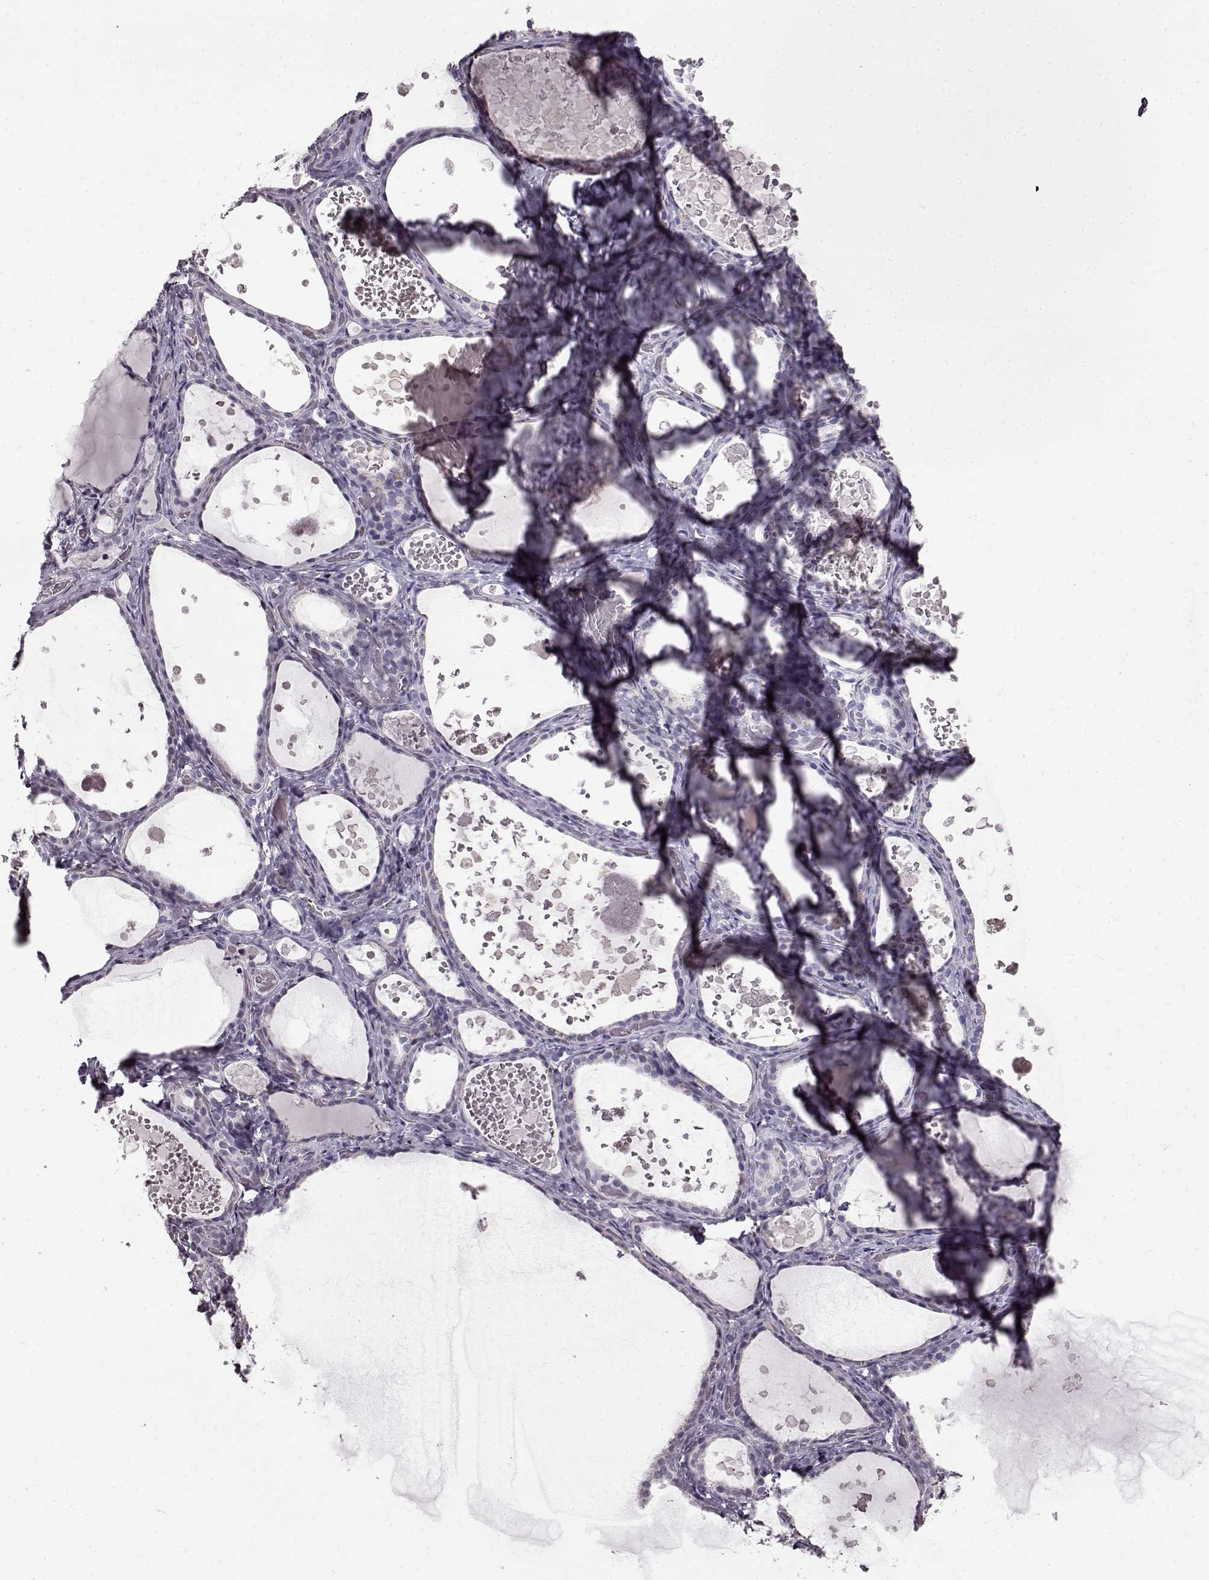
{"staining": {"intensity": "negative", "quantity": "none", "location": "none"}, "tissue": "thyroid gland", "cell_type": "Glandular cells", "image_type": "normal", "snomed": [{"axis": "morphology", "description": "Normal tissue, NOS"}, {"axis": "topography", "description": "Thyroid gland"}], "caption": "High power microscopy photomicrograph of an IHC micrograph of normal thyroid gland, revealing no significant positivity in glandular cells.", "gene": "FSHB", "patient": {"sex": "female", "age": 56}}